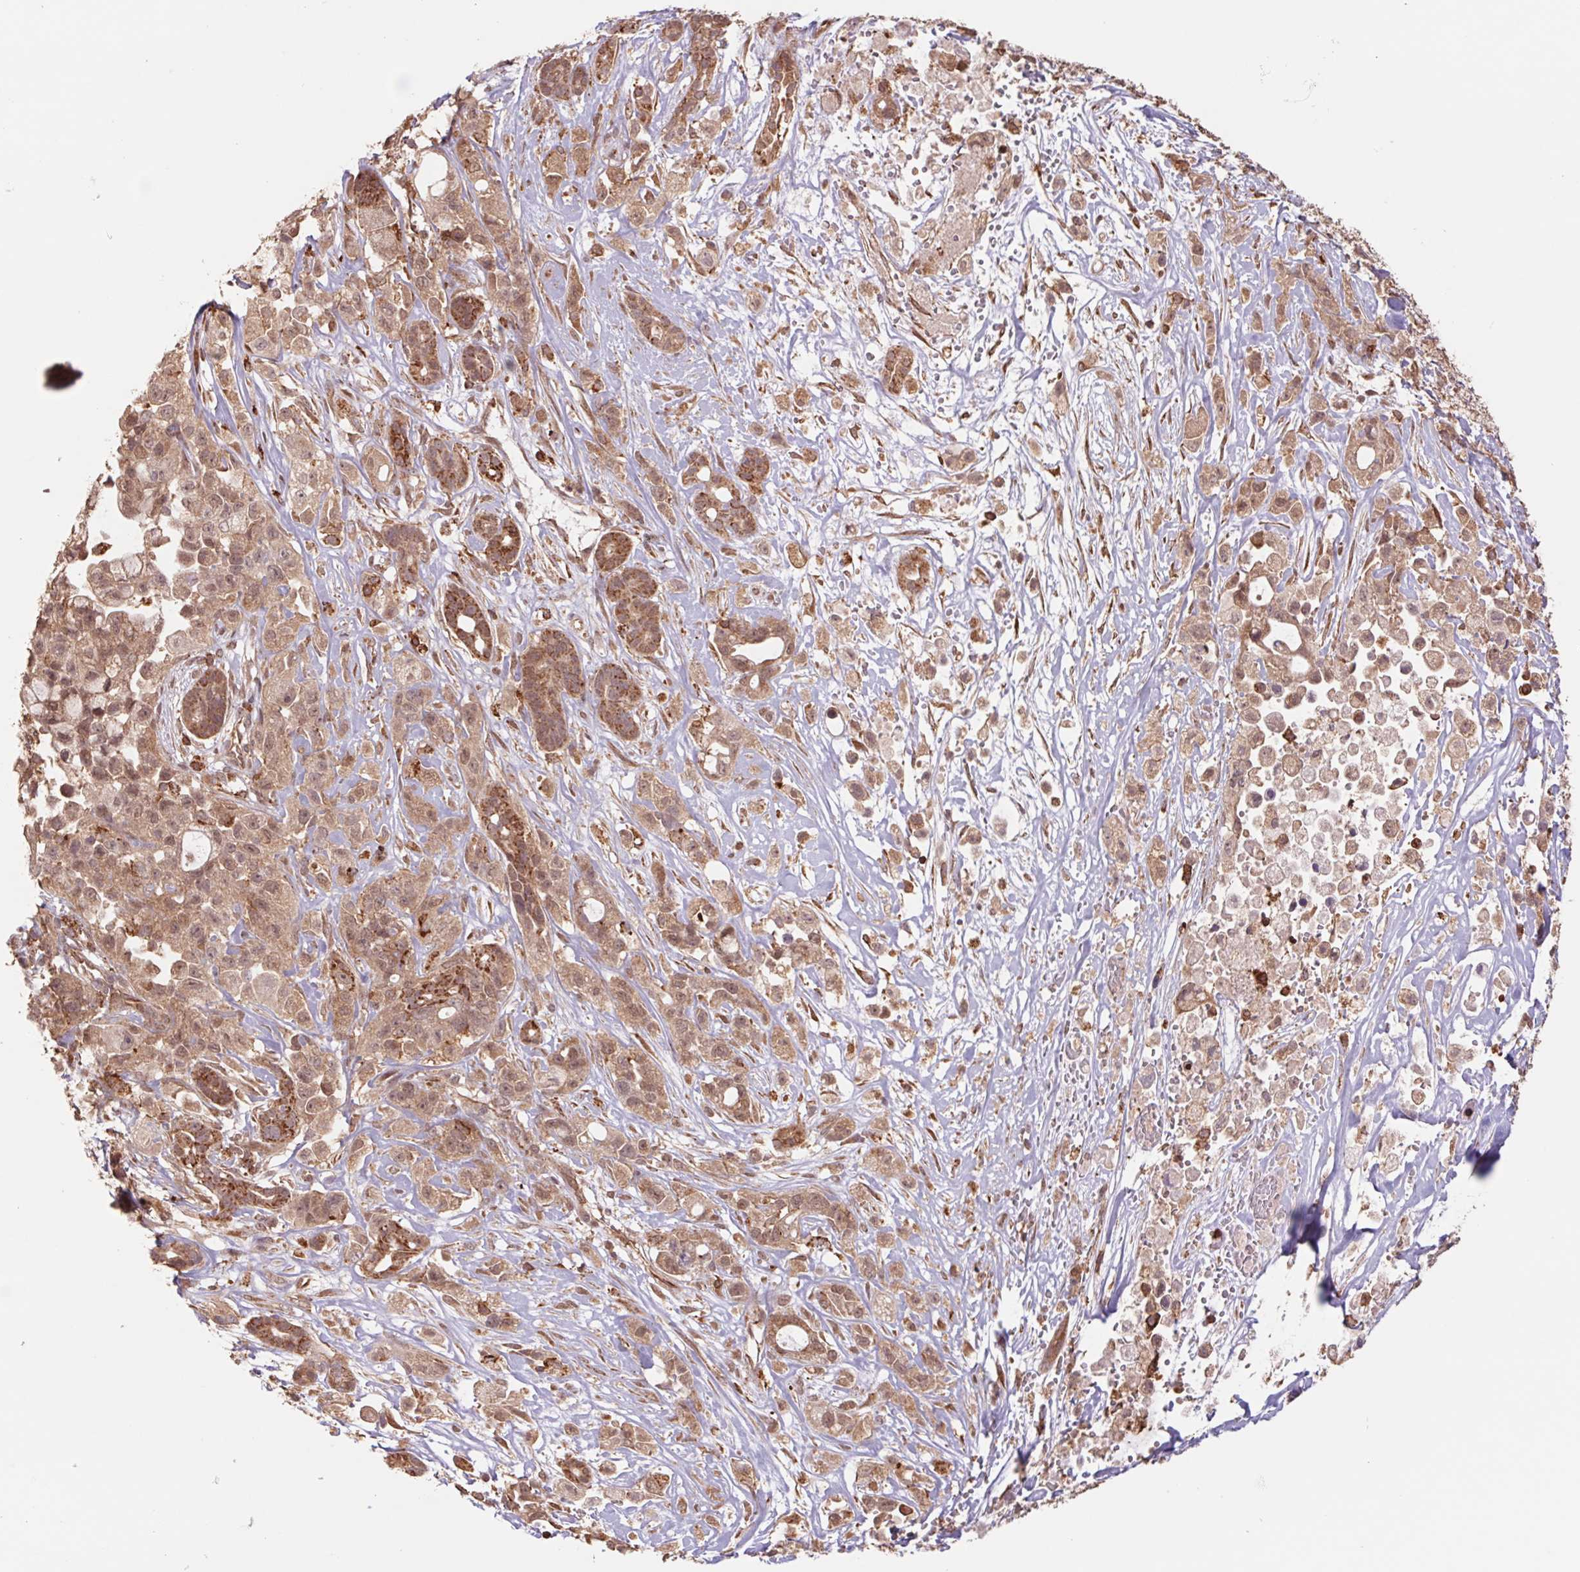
{"staining": {"intensity": "weak", "quantity": ">75%", "location": "cytoplasmic/membranous"}, "tissue": "pancreatic cancer", "cell_type": "Tumor cells", "image_type": "cancer", "snomed": [{"axis": "morphology", "description": "Adenocarcinoma, NOS"}, {"axis": "topography", "description": "Pancreas"}], "caption": "Tumor cells show low levels of weak cytoplasmic/membranous expression in approximately >75% of cells in human adenocarcinoma (pancreatic).", "gene": "URM1", "patient": {"sex": "male", "age": 44}}